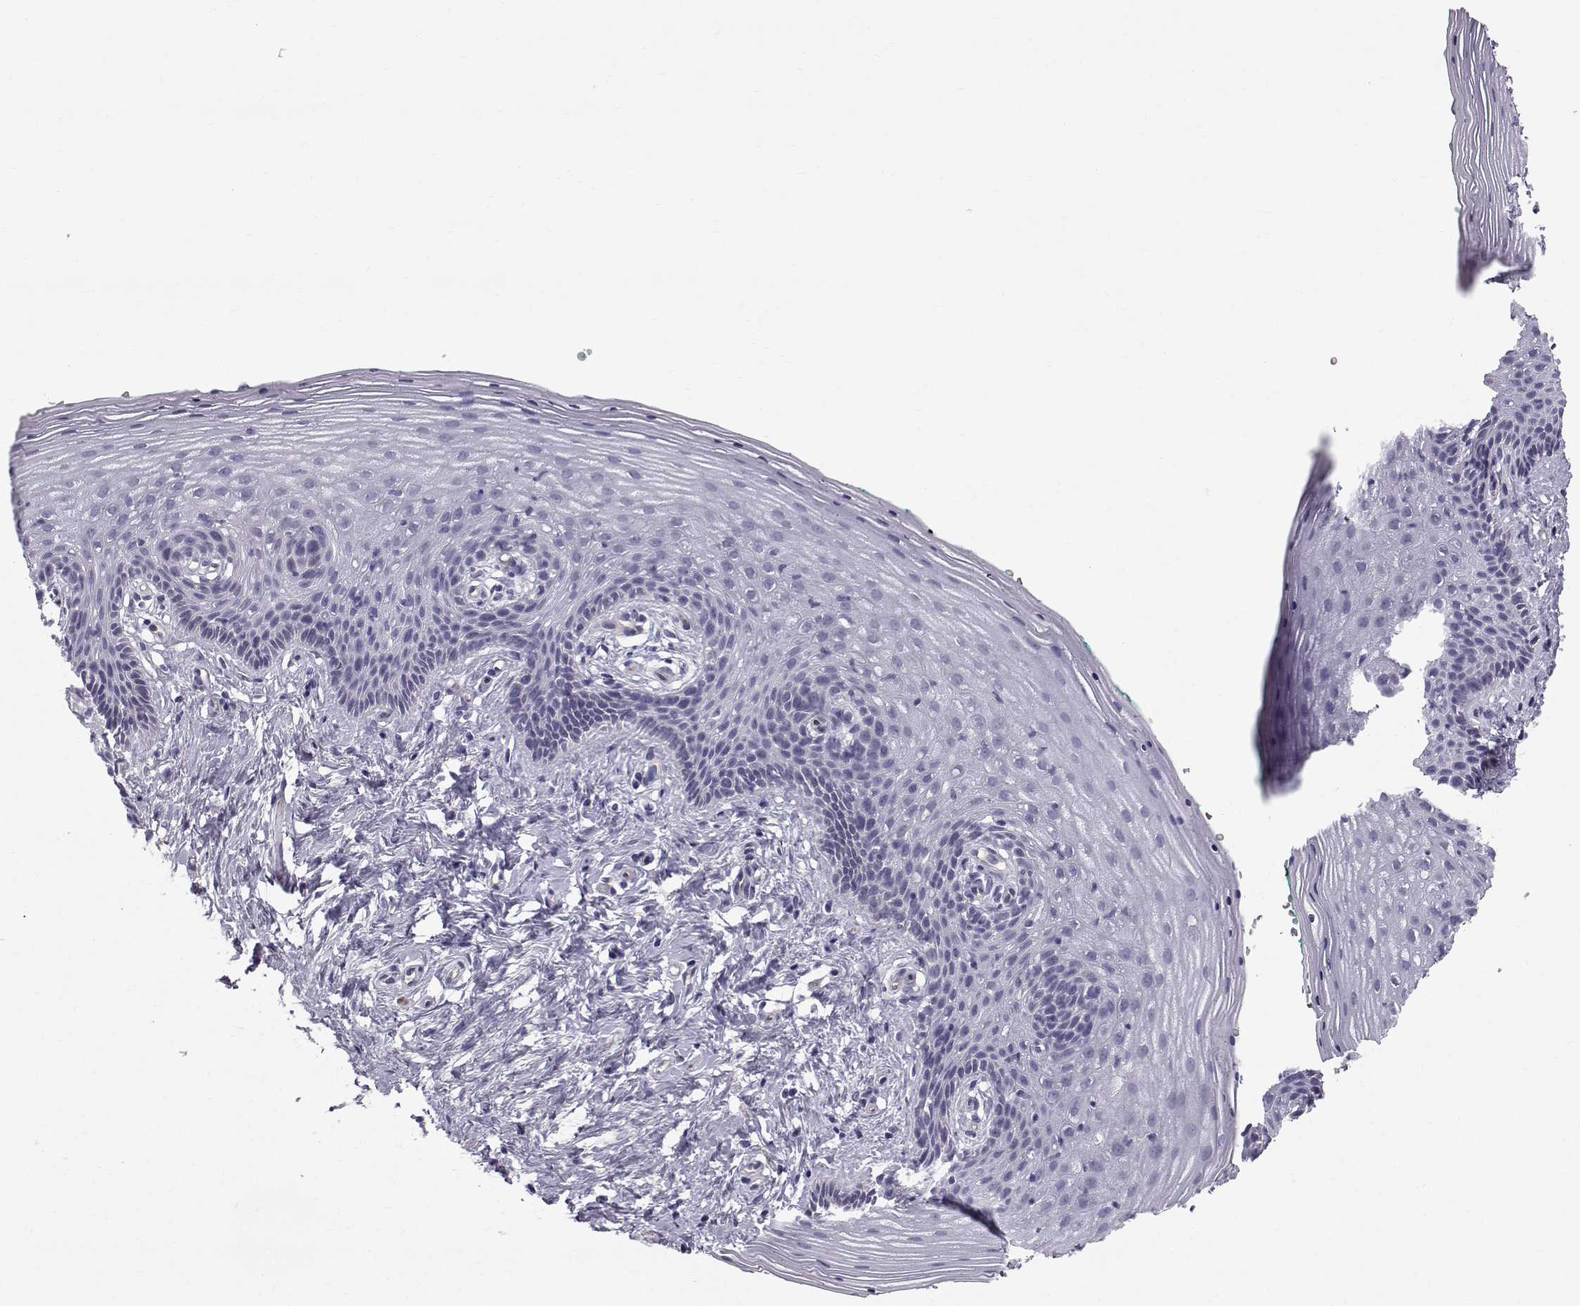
{"staining": {"intensity": "negative", "quantity": "none", "location": "none"}, "tissue": "vagina", "cell_type": "Squamous epithelial cells", "image_type": "normal", "snomed": [{"axis": "morphology", "description": "Normal tissue, NOS"}, {"axis": "topography", "description": "Vagina"}], "caption": "An immunohistochemistry (IHC) histopathology image of unremarkable vagina is shown. There is no staining in squamous epithelial cells of vagina. The staining was performed using DAB to visualize the protein expression in brown, while the nuclei were stained in blue with hematoxylin (Magnification: 20x).", "gene": "QPCT", "patient": {"sex": "female", "age": 45}}